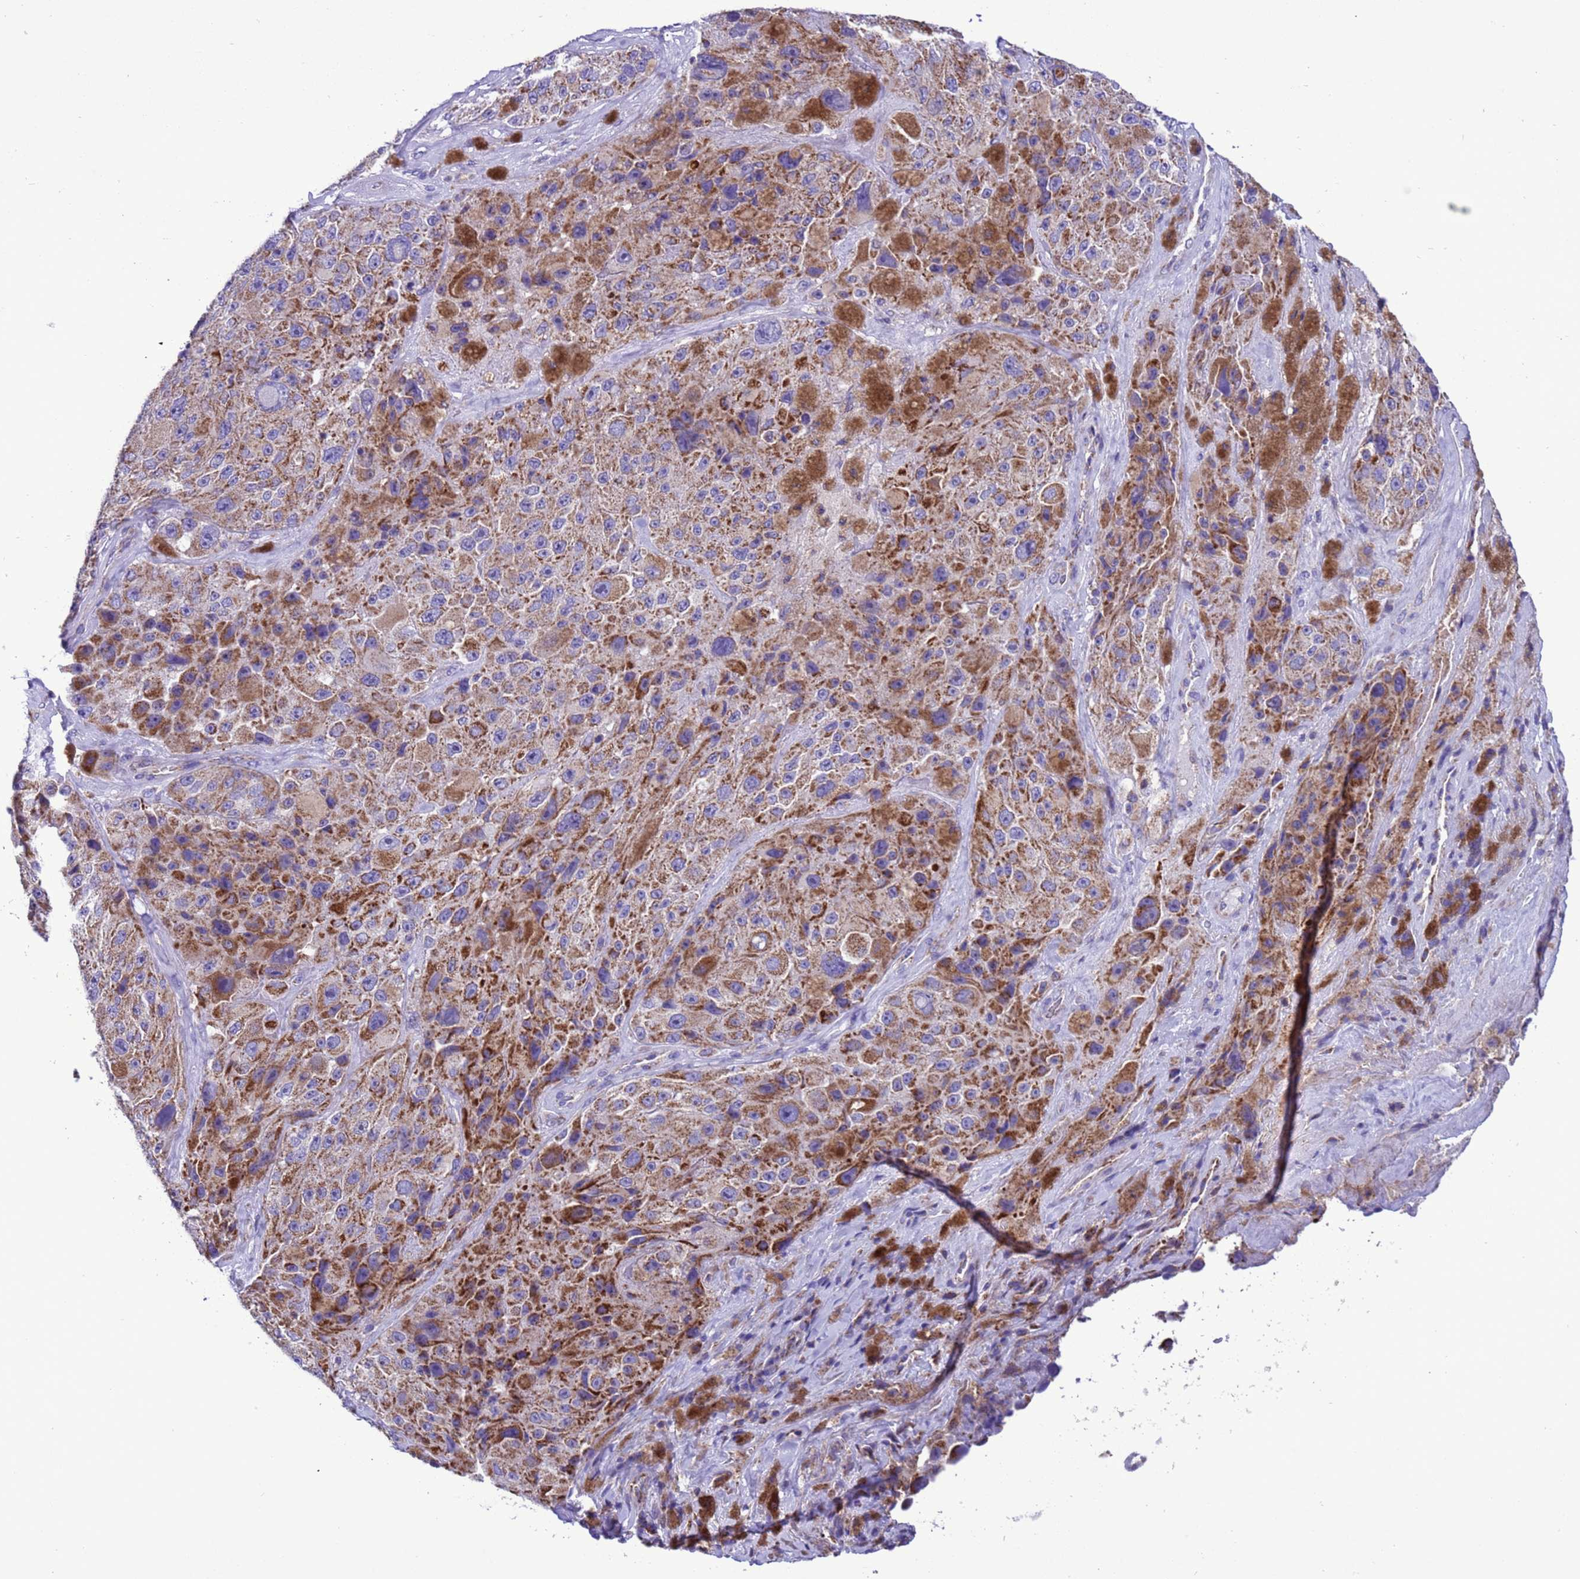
{"staining": {"intensity": "moderate", "quantity": ">75%", "location": "cytoplasmic/membranous"}, "tissue": "melanoma", "cell_type": "Tumor cells", "image_type": "cancer", "snomed": [{"axis": "morphology", "description": "Malignant melanoma, Metastatic site"}, {"axis": "topography", "description": "Lymph node"}], "caption": "IHC of malignant melanoma (metastatic site) reveals medium levels of moderate cytoplasmic/membranous positivity in approximately >75% of tumor cells. Nuclei are stained in blue.", "gene": "CCDC191", "patient": {"sex": "male", "age": 62}}